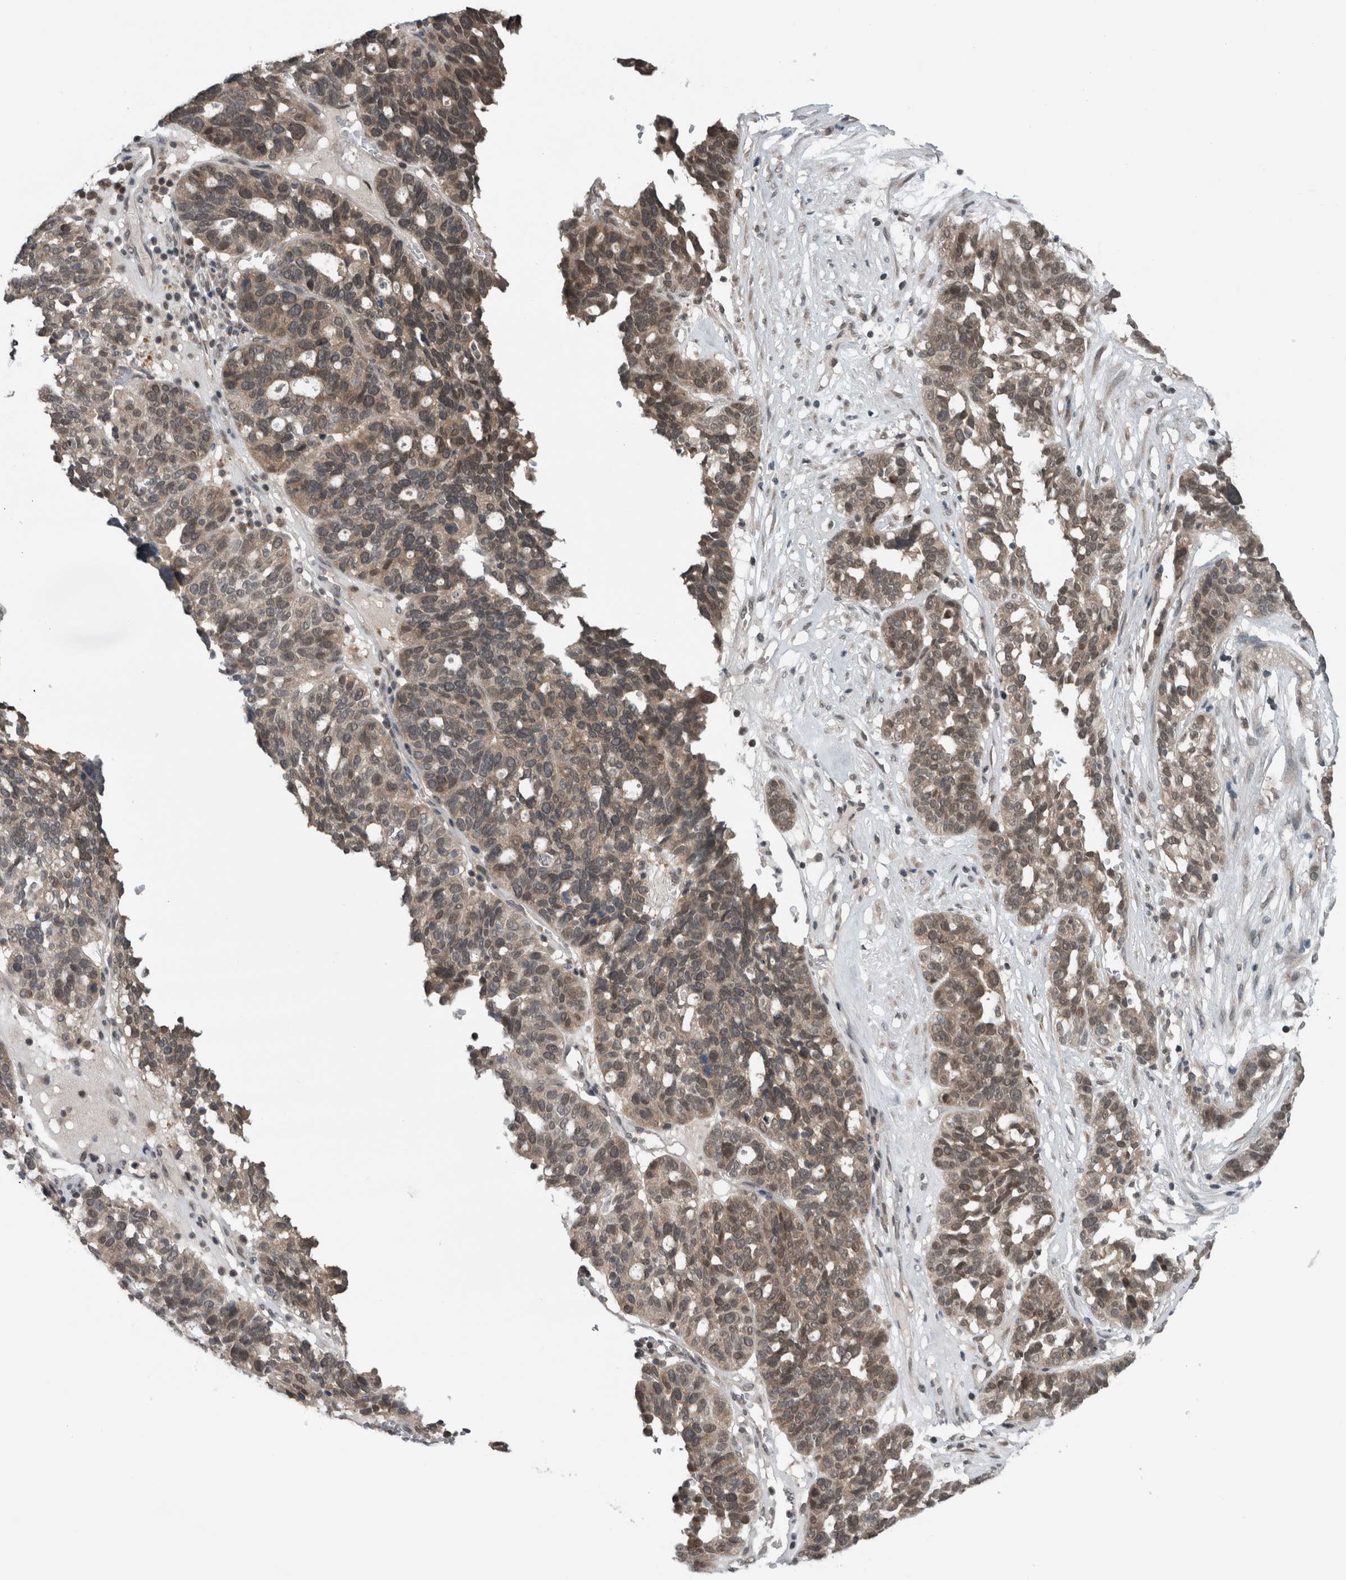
{"staining": {"intensity": "weak", "quantity": ">75%", "location": "cytoplasmic/membranous,nuclear"}, "tissue": "ovarian cancer", "cell_type": "Tumor cells", "image_type": "cancer", "snomed": [{"axis": "morphology", "description": "Cystadenocarcinoma, serous, NOS"}, {"axis": "topography", "description": "Ovary"}], "caption": "This is a photomicrograph of immunohistochemistry staining of ovarian cancer, which shows weak expression in the cytoplasmic/membranous and nuclear of tumor cells.", "gene": "SPAG7", "patient": {"sex": "female", "age": 59}}